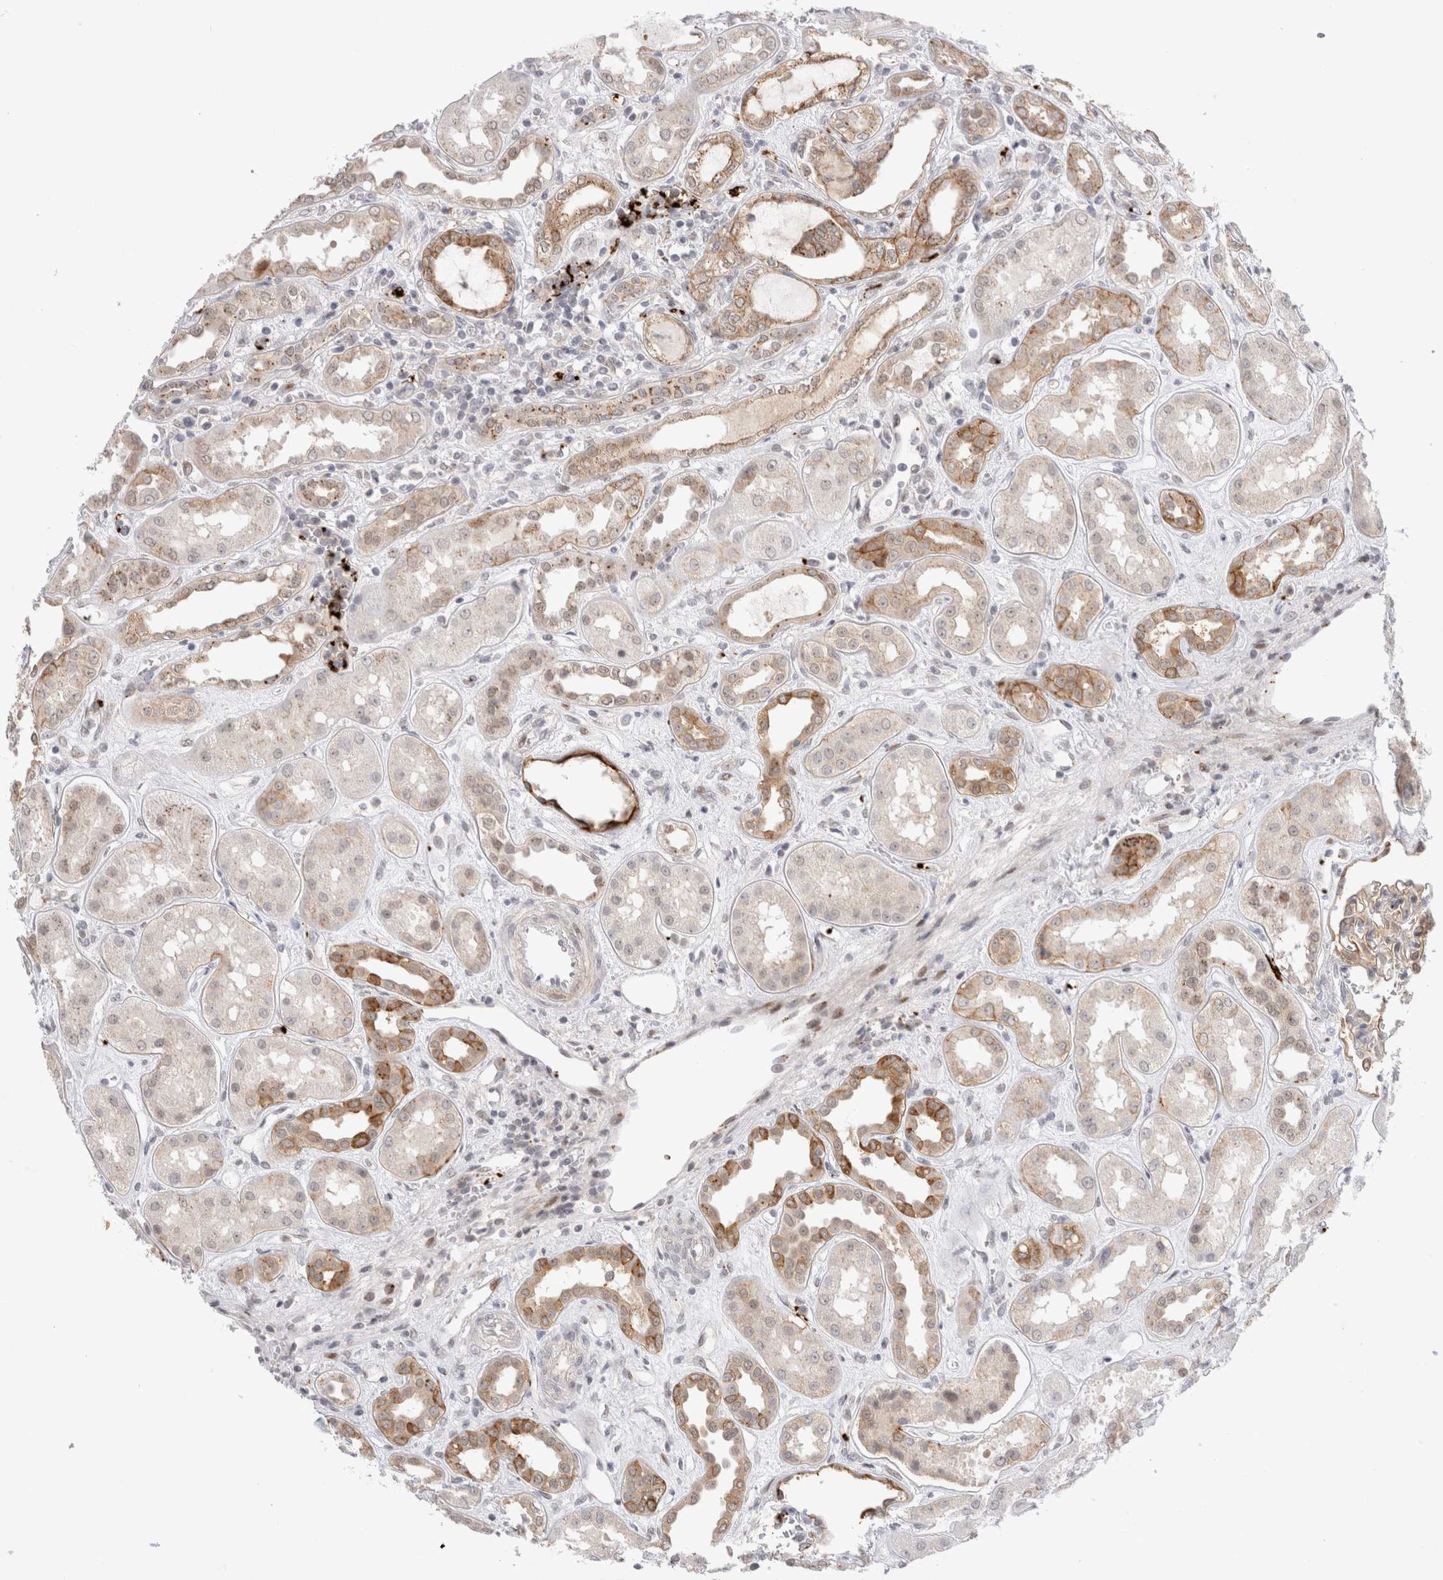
{"staining": {"intensity": "weak", "quantity": "25%-75%", "location": "cytoplasmic/membranous"}, "tissue": "kidney", "cell_type": "Cells in glomeruli", "image_type": "normal", "snomed": [{"axis": "morphology", "description": "Normal tissue, NOS"}, {"axis": "topography", "description": "Kidney"}], "caption": "Immunohistochemical staining of benign kidney exhibits low levels of weak cytoplasmic/membranous staining in approximately 25%-75% of cells in glomeruli. The staining is performed using DAB (3,3'-diaminobenzidine) brown chromogen to label protein expression. The nuclei are counter-stained blue using hematoxylin.", "gene": "VPS28", "patient": {"sex": "male", "age": 59}}